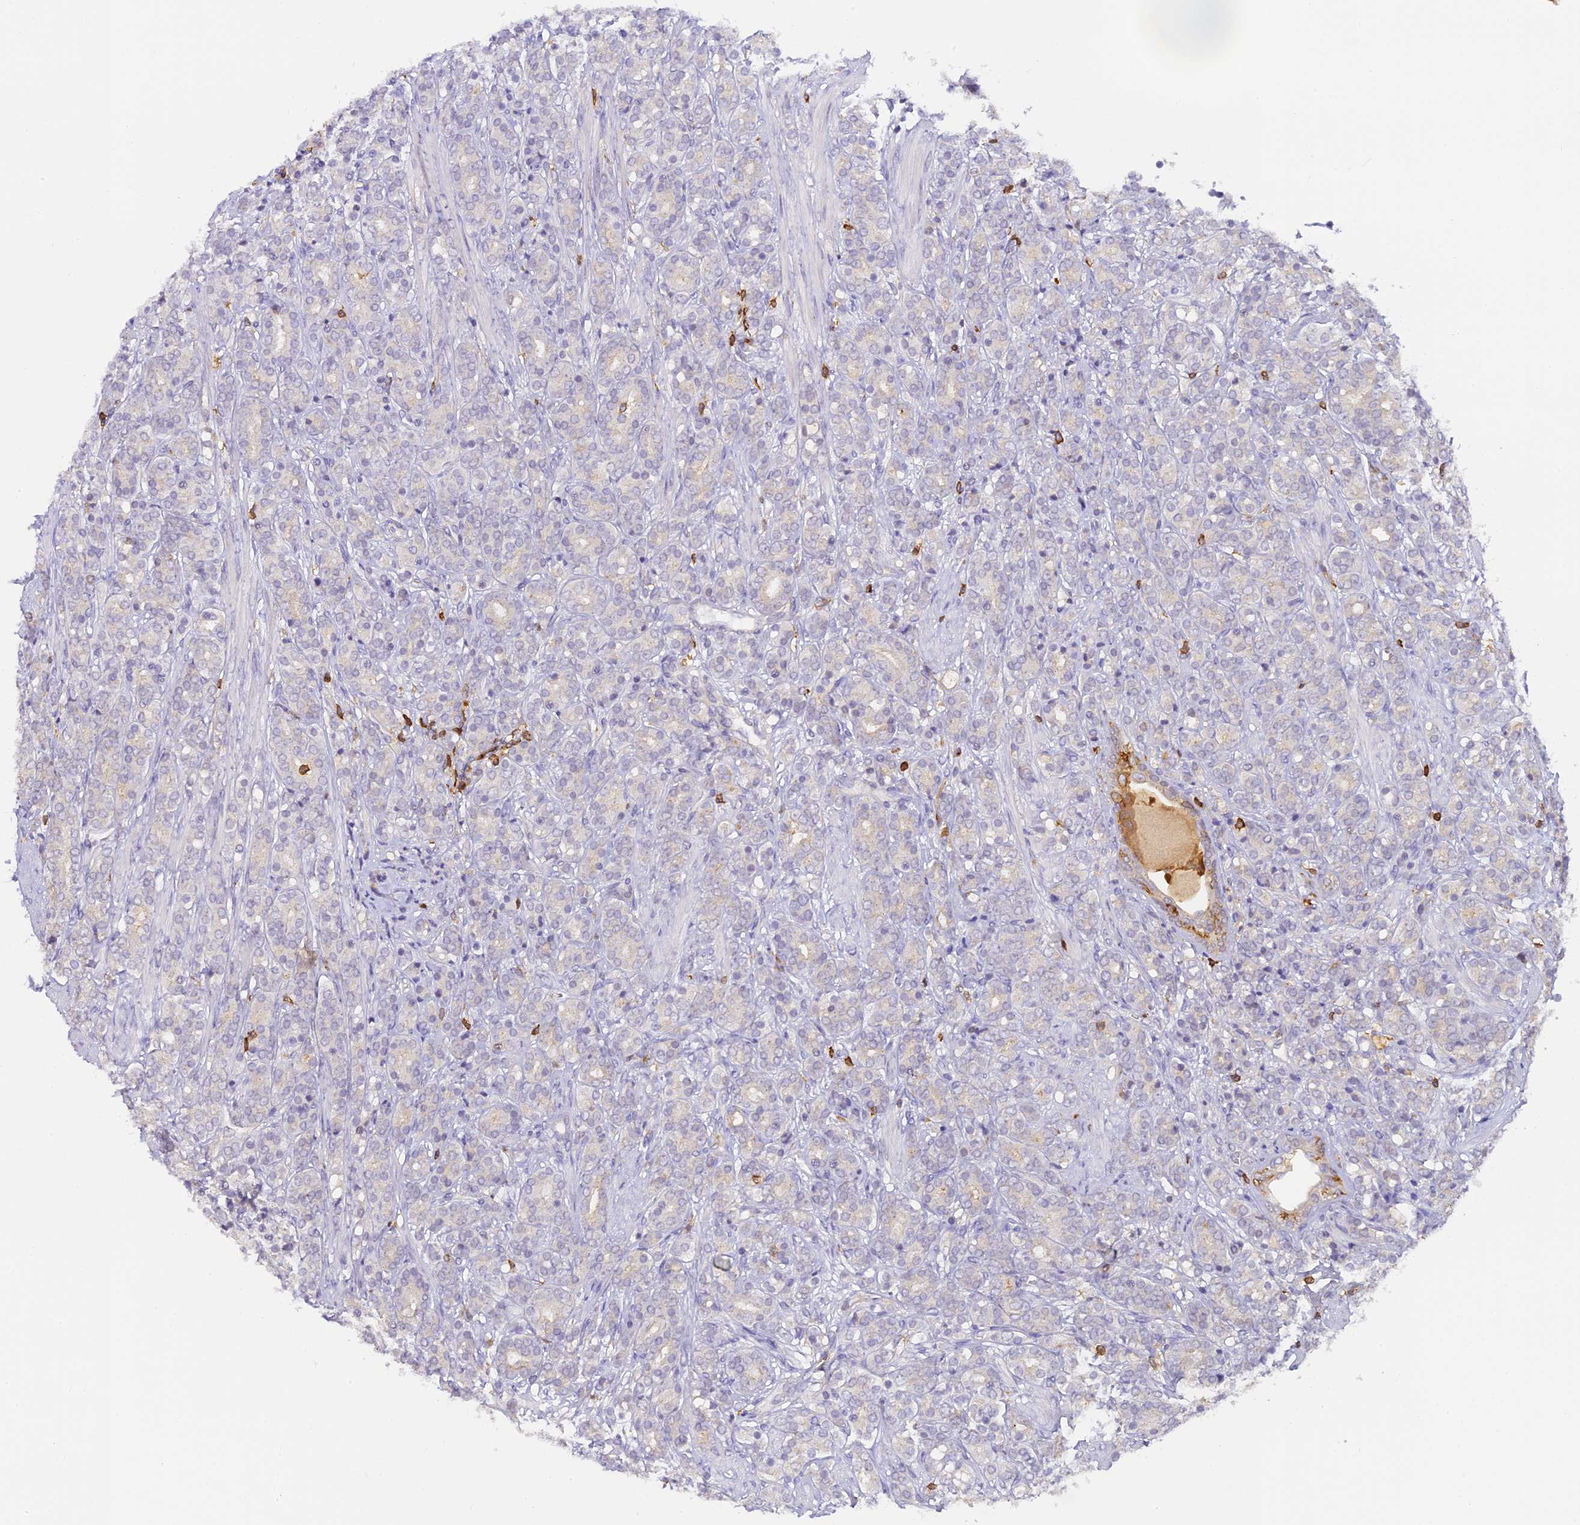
{"staining": {"intensity": "negative", "quantity": "none", "location": "none"}, "tissue": "prostate cancer", "cell_type": "Tumor cells", "image_type": "cancer", "snomed": [{"axis": "morphology", "description": "Adenocarcinoma, High grade"}, {"axis": "topography", "description": "Prostate"}], "caption": "Immunohistochemical staining of prostate high-grade adenocarcinoma shows no significant positivity in tumor cells.", "gene": "FYB1", "patient": {"sex": "male", "age": 62}}